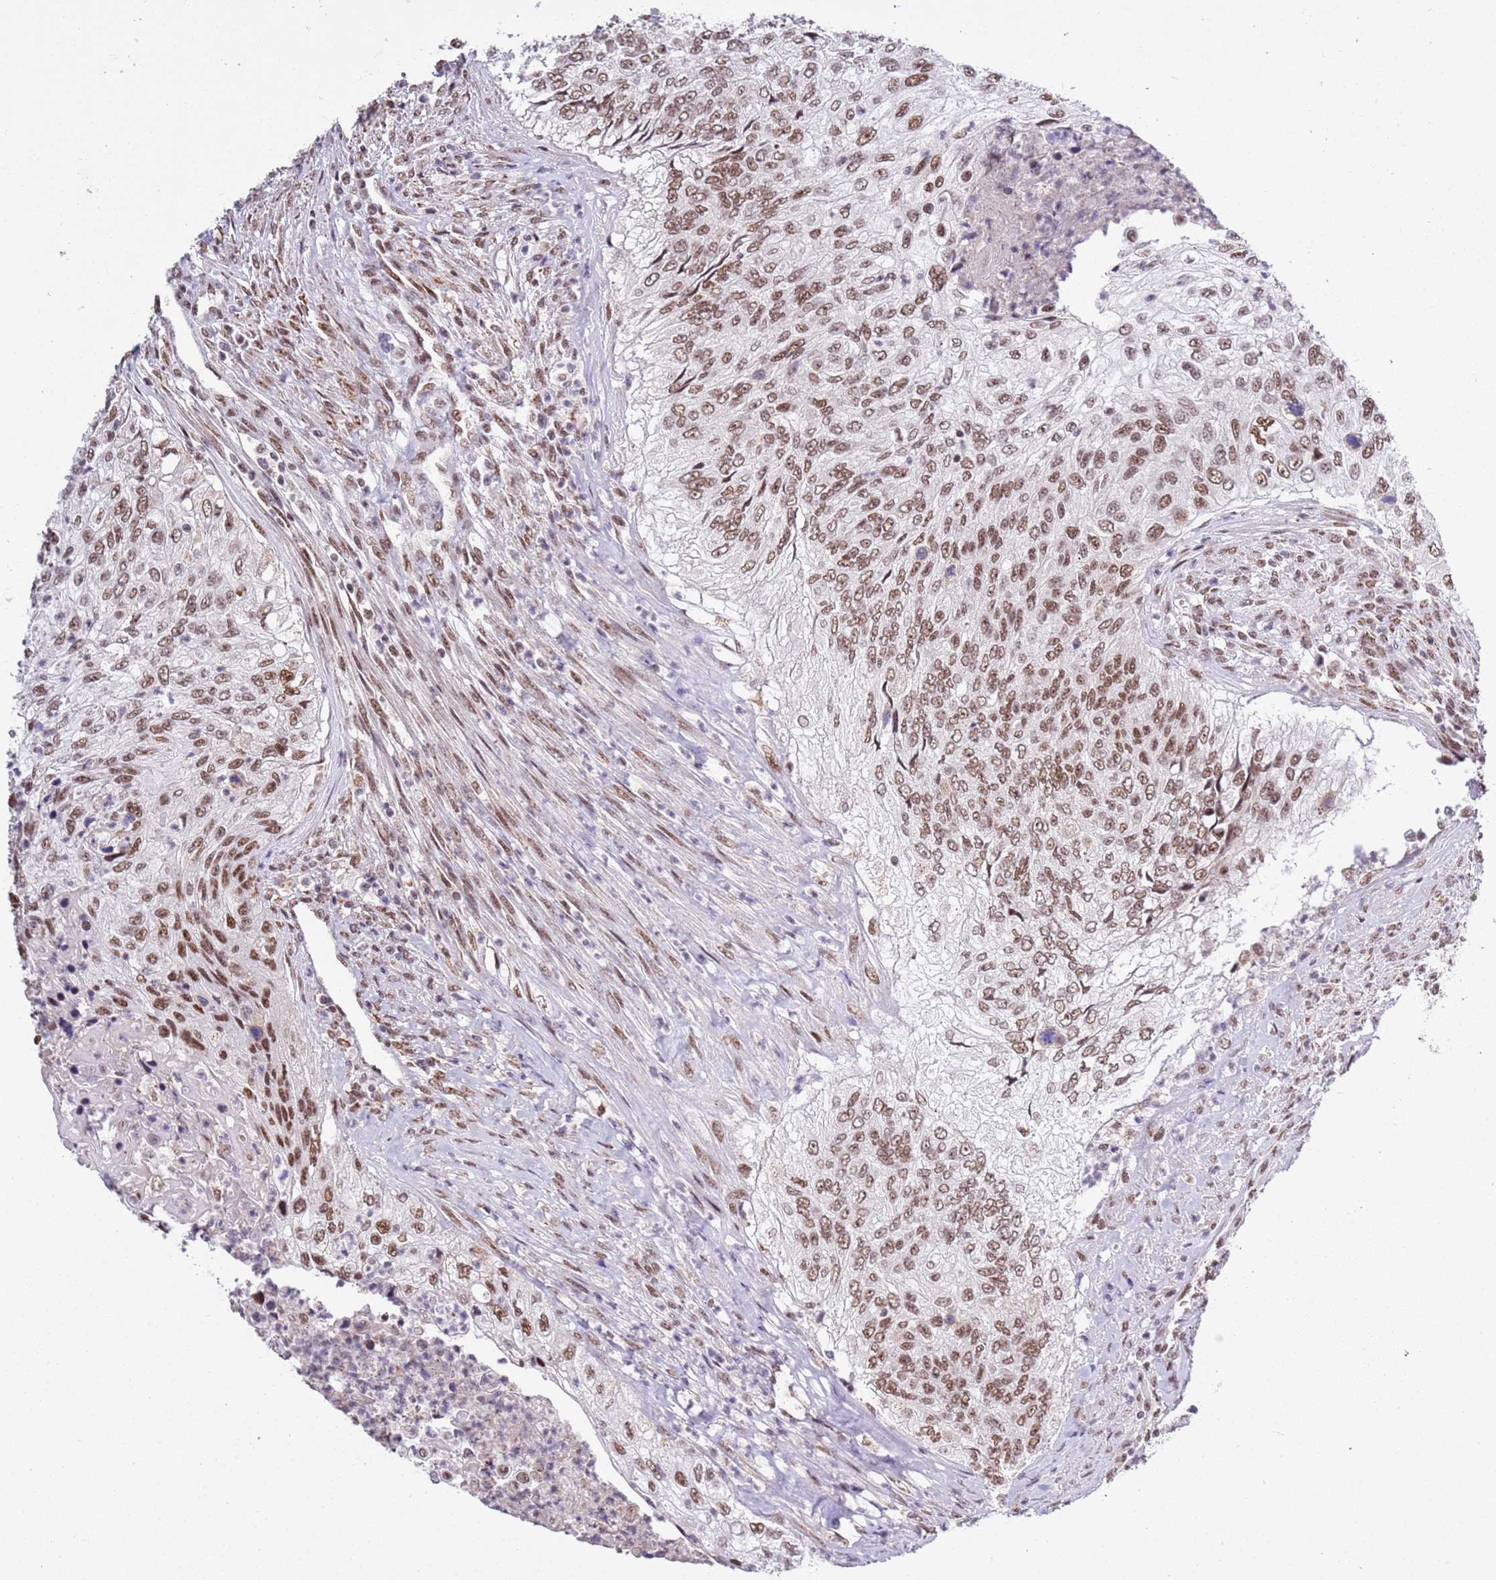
{"staining": {"intensity": "moderate", "quantity": ">75%", "location": "nuclear"}, "tissue": "urothelial cancer", "cell_type": "Tumor cells", "image_type": "cancer", "snomed": [{"axis": "morphology", "description": "Urothelial carcinoma, High grade"}, {"axis": "topography", "description": "Urinary bladder"}], "caption": "The photomicrograph shows immunohistochemical staining of urothelial cancer. There is moderate nuclear expression is seen in about >75% of tumor cells.", "gene": "AKAP8L", "patient": {"sex": "female", "age": 60}}